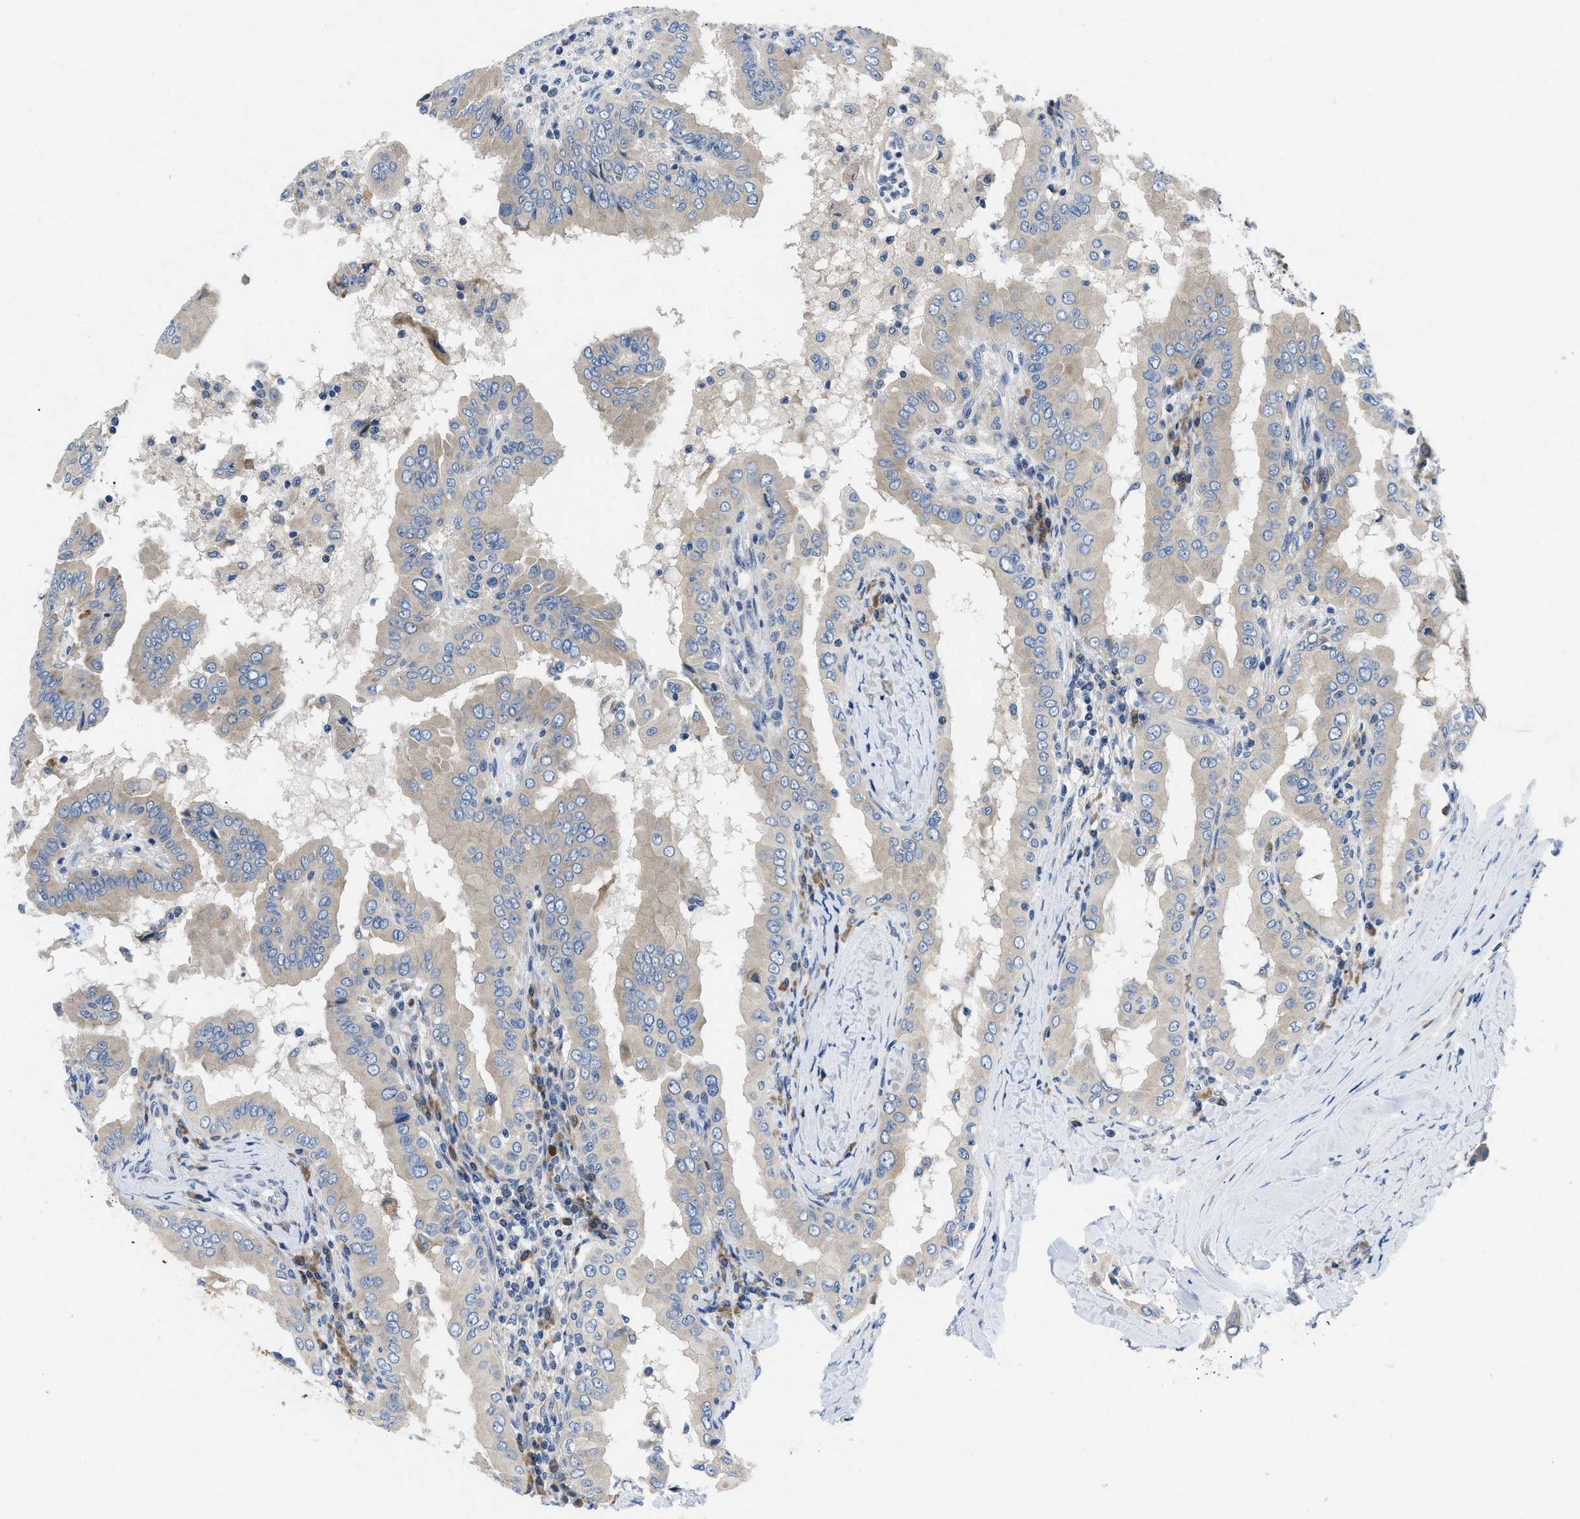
{"staining": {"intensity": "negative", "quantity": "none", "location": "none"}, "tissue": "thyroid cancer", "cell_type": "Tumor cells", "image_type": "cancer", "snomed": [{"axis": "morphology", "description": "Papillary adenocarcinoma, NOS"}, {"axis": "topography", "description": "Thyroid gland"}], "caption": "Immunohistochemistry of human thyroid cancer shows no expression in tumor cells.", "gene": "IKBKE", "patient": {"sex": "male", "age": 33}}